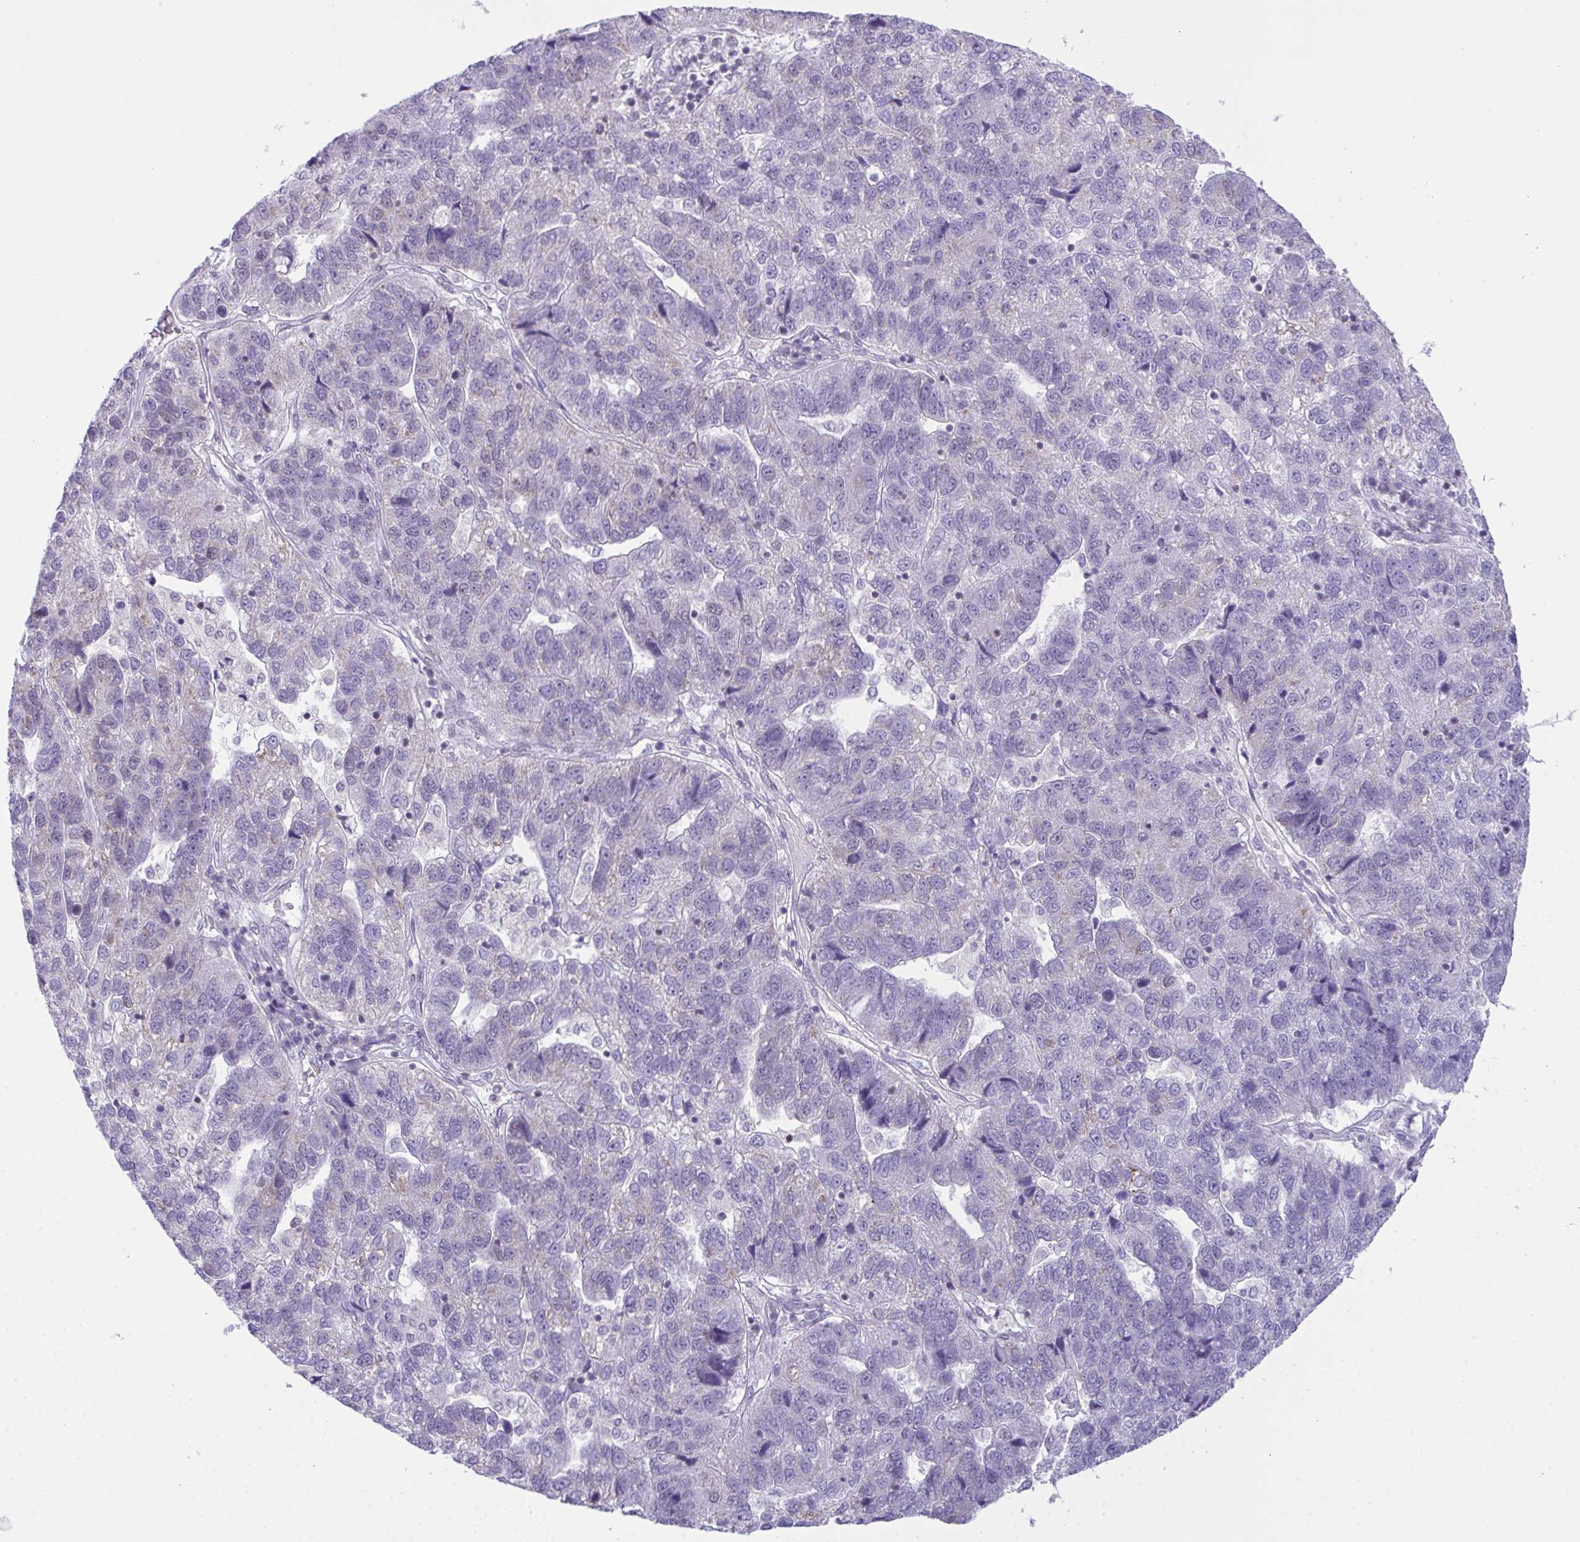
{"staining": {"intensity": "negative", "quantity": "none", "location": "none"}, "tissue": "pancreatic cancer", "cell_type": "Tumor cells", "image_type": "cancer", "snomed": [{"axis": "morphology", "description": "Adenocarcinoma, NOS"}, {"axis": "topography", "description": "Pancreas"}], "caption": "This micrograph is of pancreatic adenocarcinoma stained with immunohistochemistry (IHC) to label a protein in brown with the nuclei are counter-stained blue. There is no positivity in tumor cells. Brightfield microscopy of immunohistochemistry stained with DAB (brown) and hematoxylin (blue), captured at high magnification.", "gene": "PLA2G12B", "patient": {"sex": "female", "age": 61}}